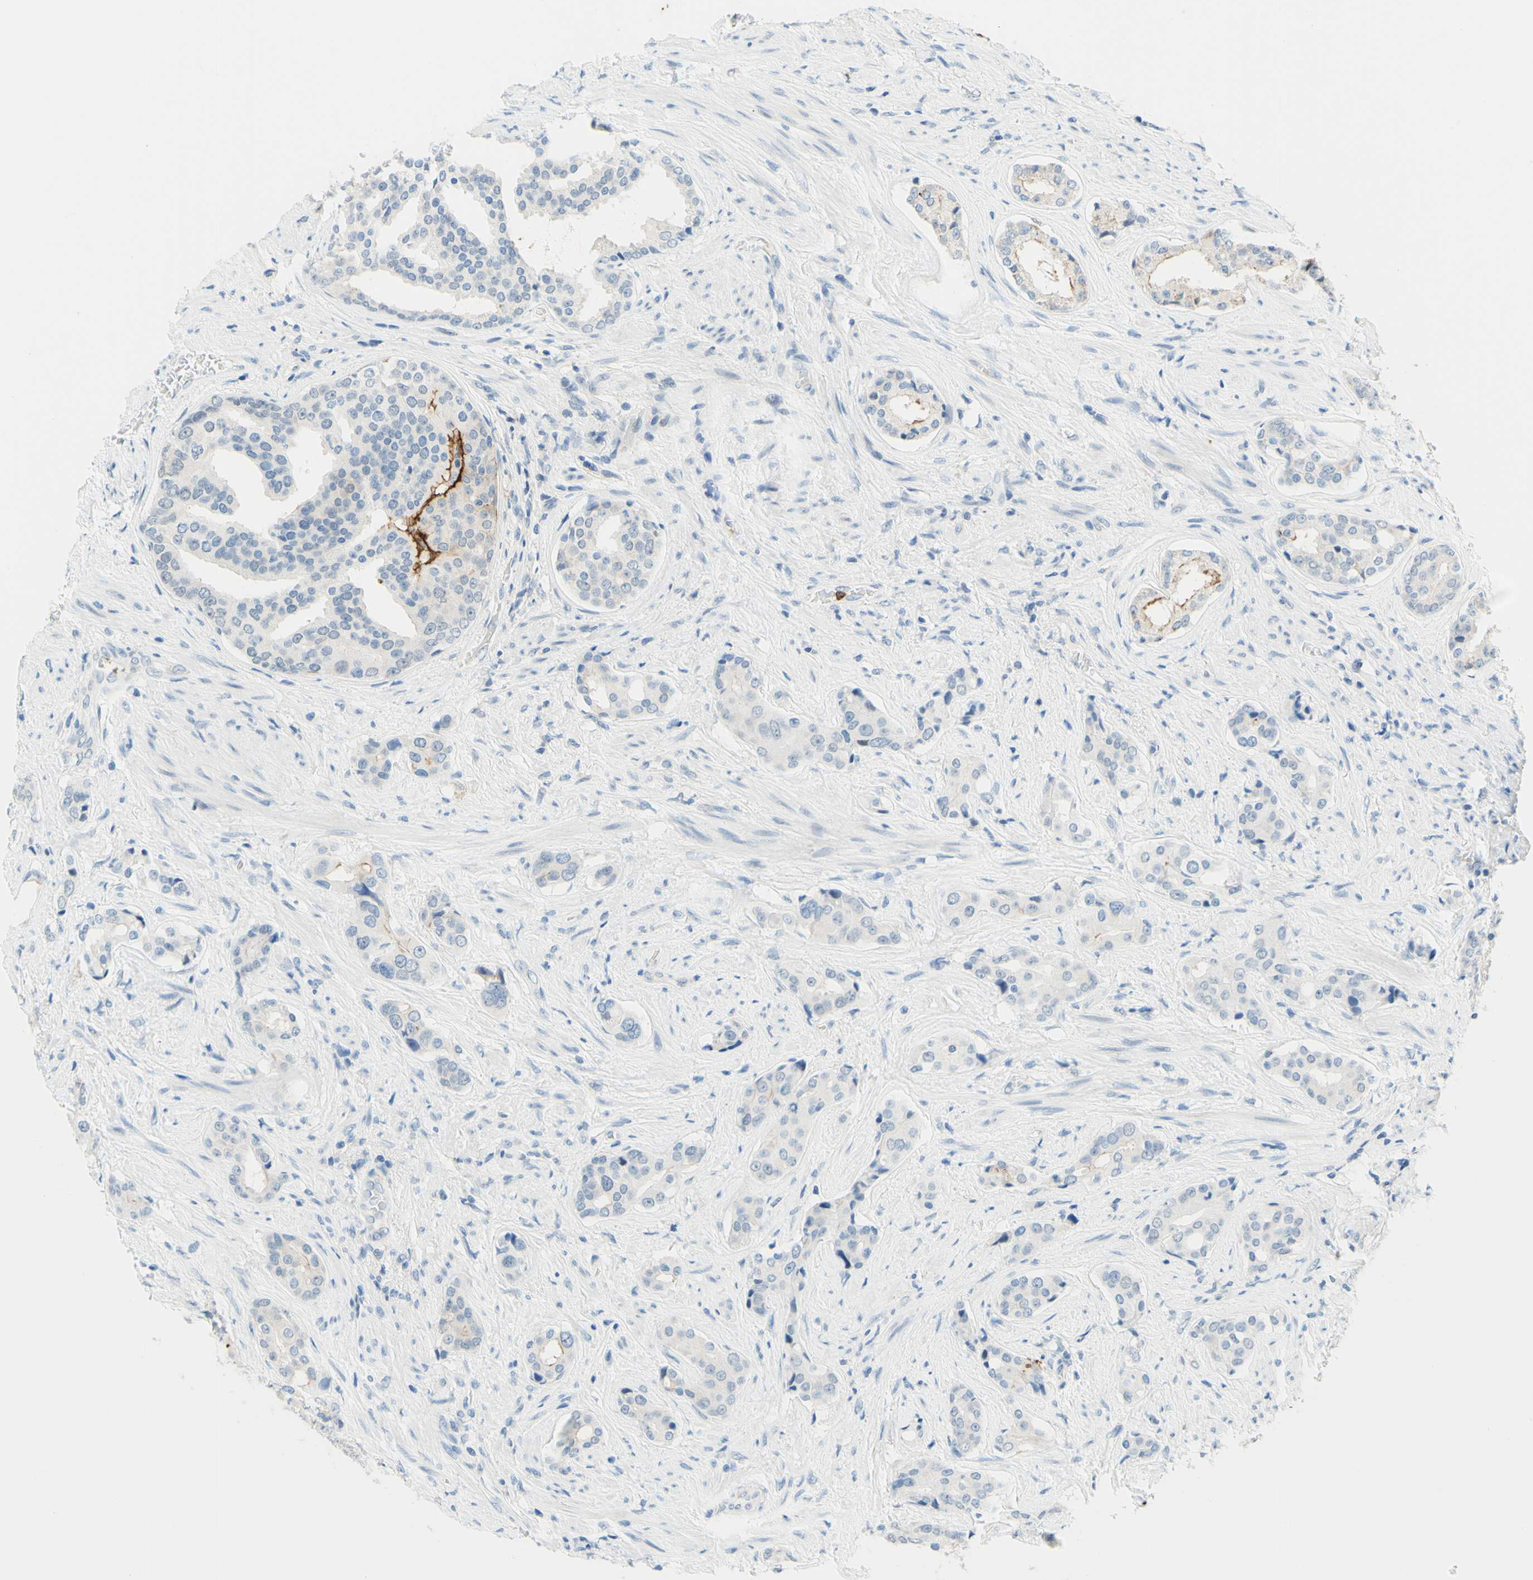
{"staining": {"intensity": "weak", "quantity": "25%-75%", "location": "cytoplasmic/membranous"}, "tissue": "prostate cancer", "cell_type": "Tumor cells", "image_type": "cancer", "snomed": [{"axis": "morphology", "description": "Adenocarcinoma, High grade"}, {"axis": "topography", "description": "Prostate"}], "caption": "Prostate cancer was stained to show a protein in brown. There is low levels of weak cytoplasmic/membranous expression in about 25%-75% of tumor cells.", "gene": "TREM2", "patient": {"sex": "male", "age": 71}}